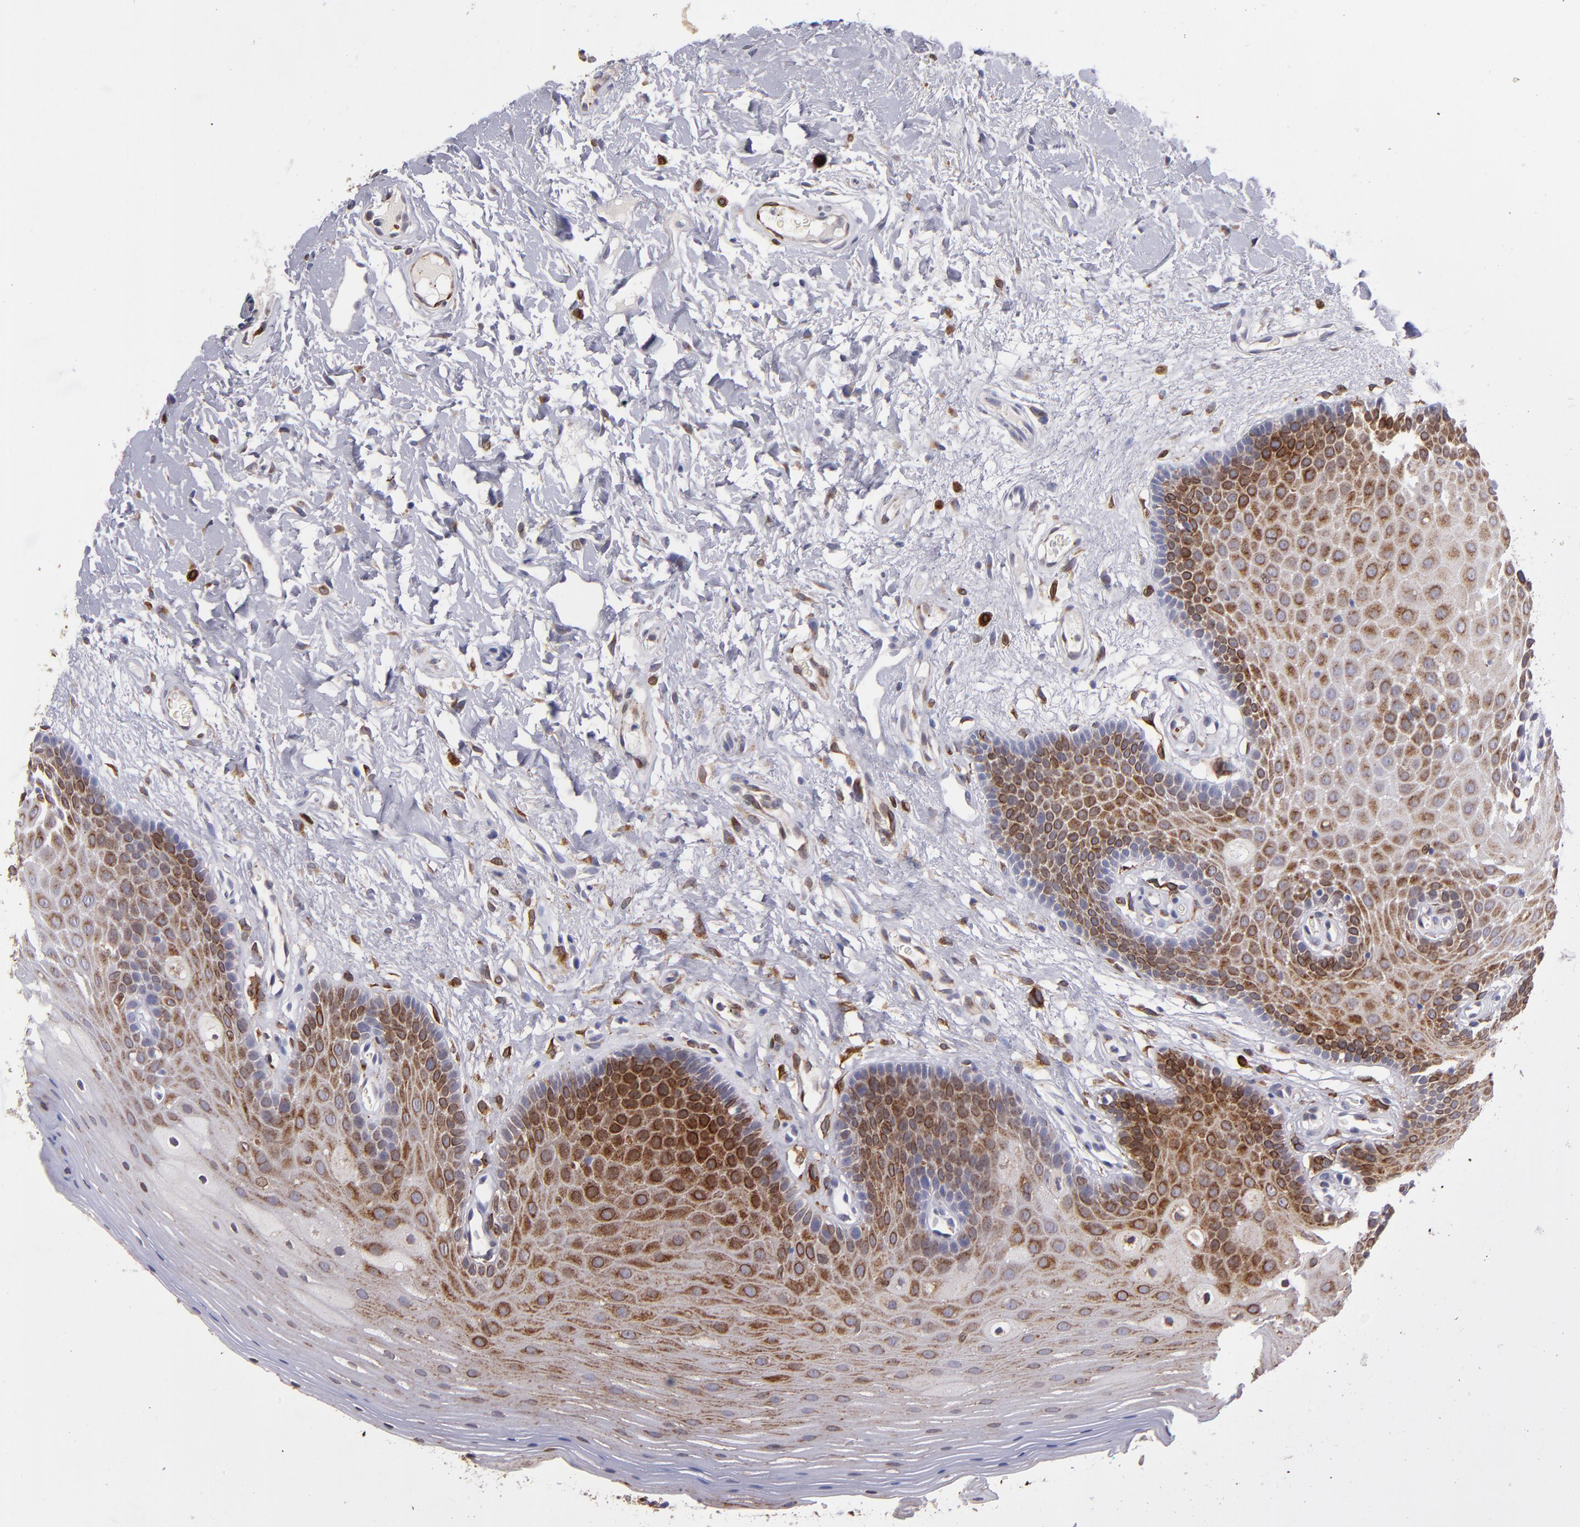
{"staining": {"intensity": "strong", "quantity": "25%-75%", "location": "cytoplasmic/membranous"}, "tissue": "oral mucosa", "cell_type": "Squamous epithelial cells", "image_type": "normal", "snomed": [{"axis": "morphology", "description": "Normal tissue, NOS"}, {"axis": "morphology", "description": "Squamous cell carcinoma, NOS"}, {"axis": "topography", "description": "Skeletal muscle"}, {"axis": "topography", "description": "Oral tissue"}, {"axis": "topography", "description": "Head-Neck"}], "caption": "Oral mucosa stained with DAB immunohistochemistry (IHC) reveals high levels of strong cytoplasmic/membranous expression in approximately 25%-75% of squamous epithelial cells.", "gene": "PTGS1", "patient": {"sex": "male", "age": 71}}